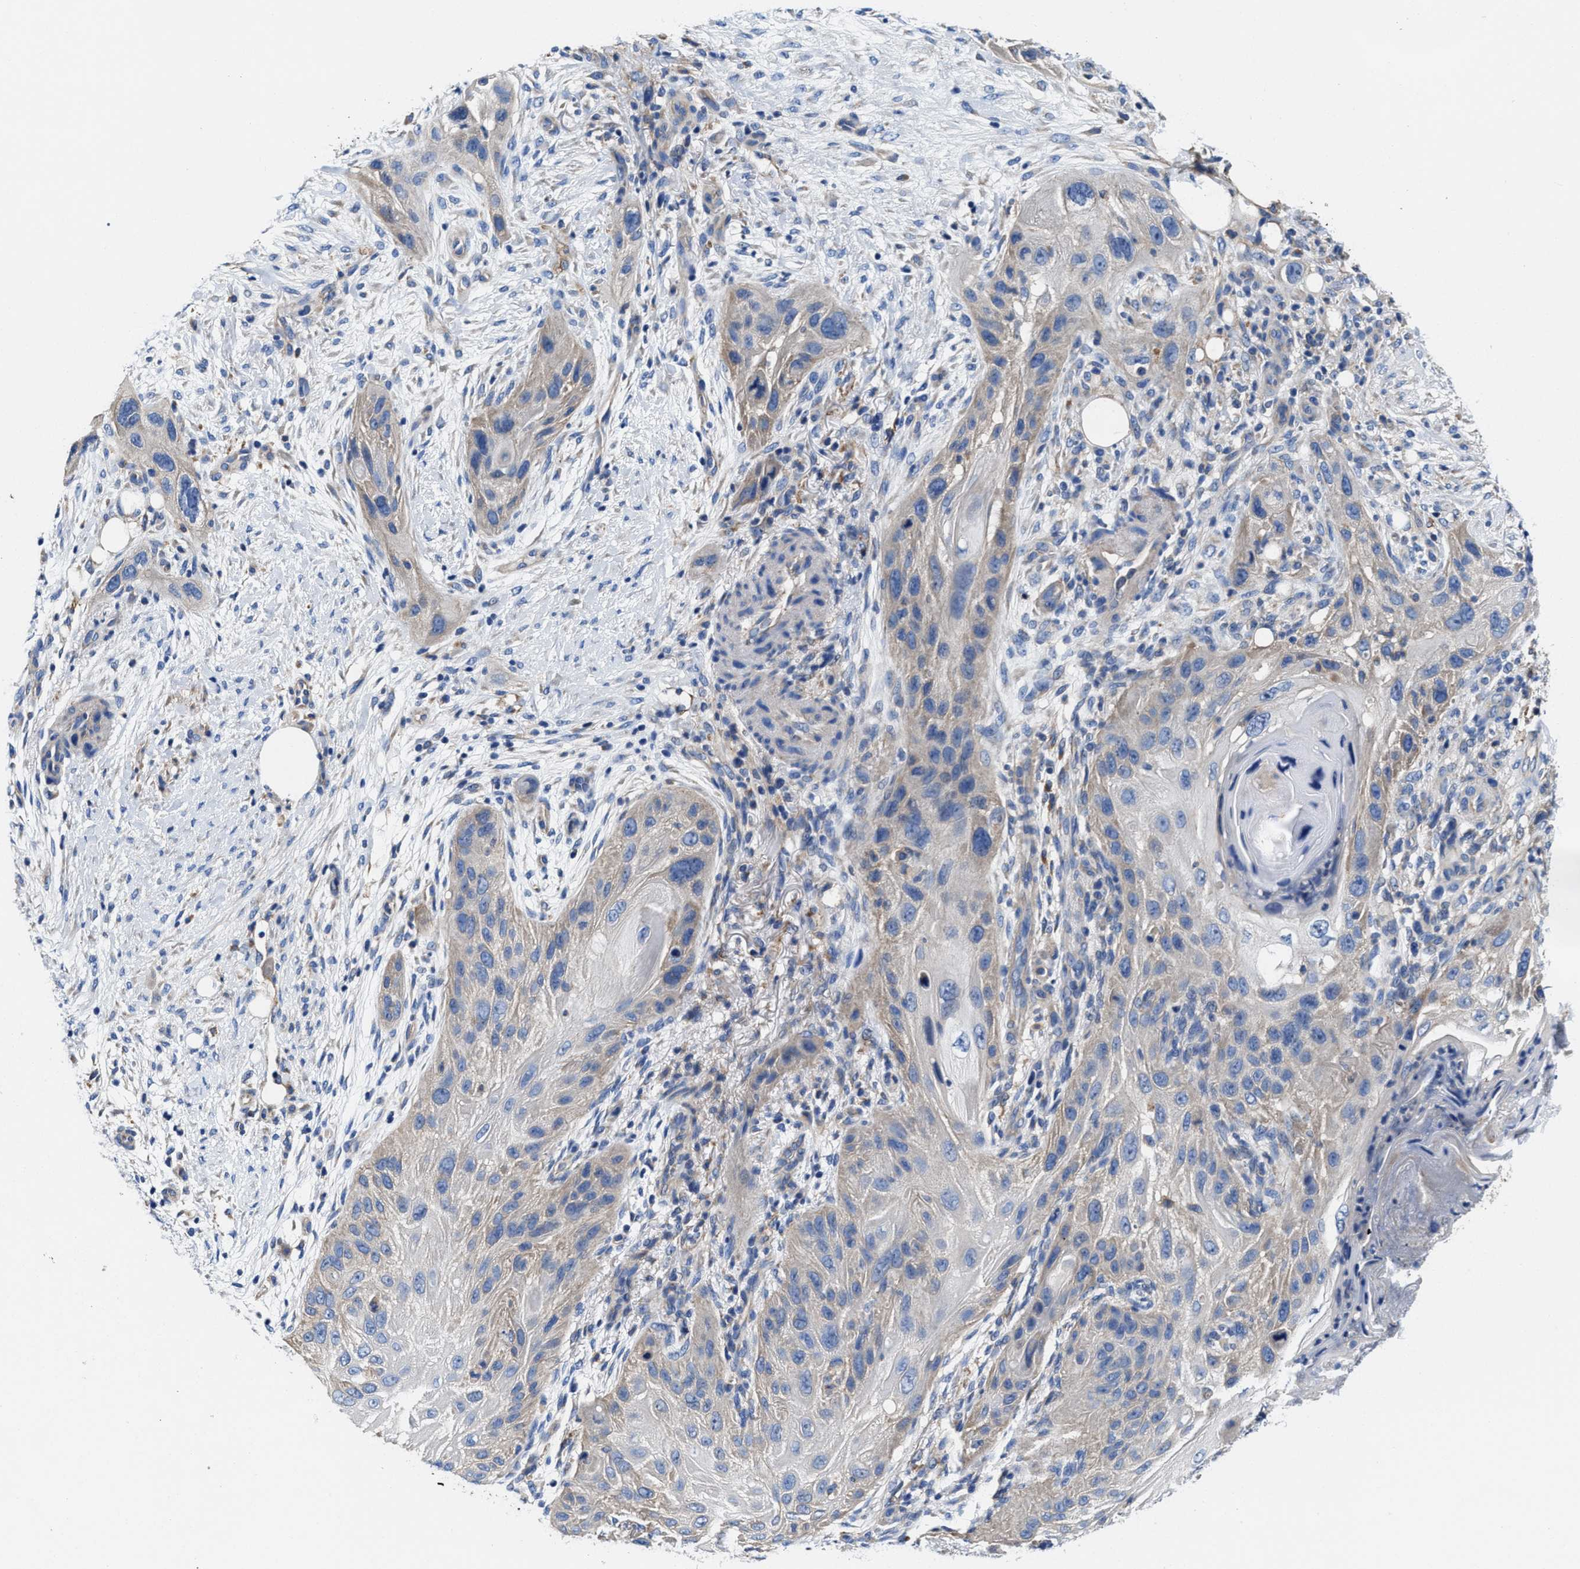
{"staining": {"intensity": "weak", "quantity": "25%-75%", "location": "cytoplasmic/membranous"}, "tissue": "skin cancer", "cell_type": "Tumor cells", "image_type": "cancer", "snomed": [{"axis": "morphology", "description": "Squamous cell carcinoma, NOS"}, {"axis": "topography", "description": "Skin"}], "caption": "IHC micrograph of squamous cell carcinoma (skin) stained for a protein (brown), which exhibits low levels of weak cytoplasmic/membranous positivity in approximately 25%-75% of tumor cells.", "gene": "TMEM30A", "patient": {"sex": "female", "age": 77}}